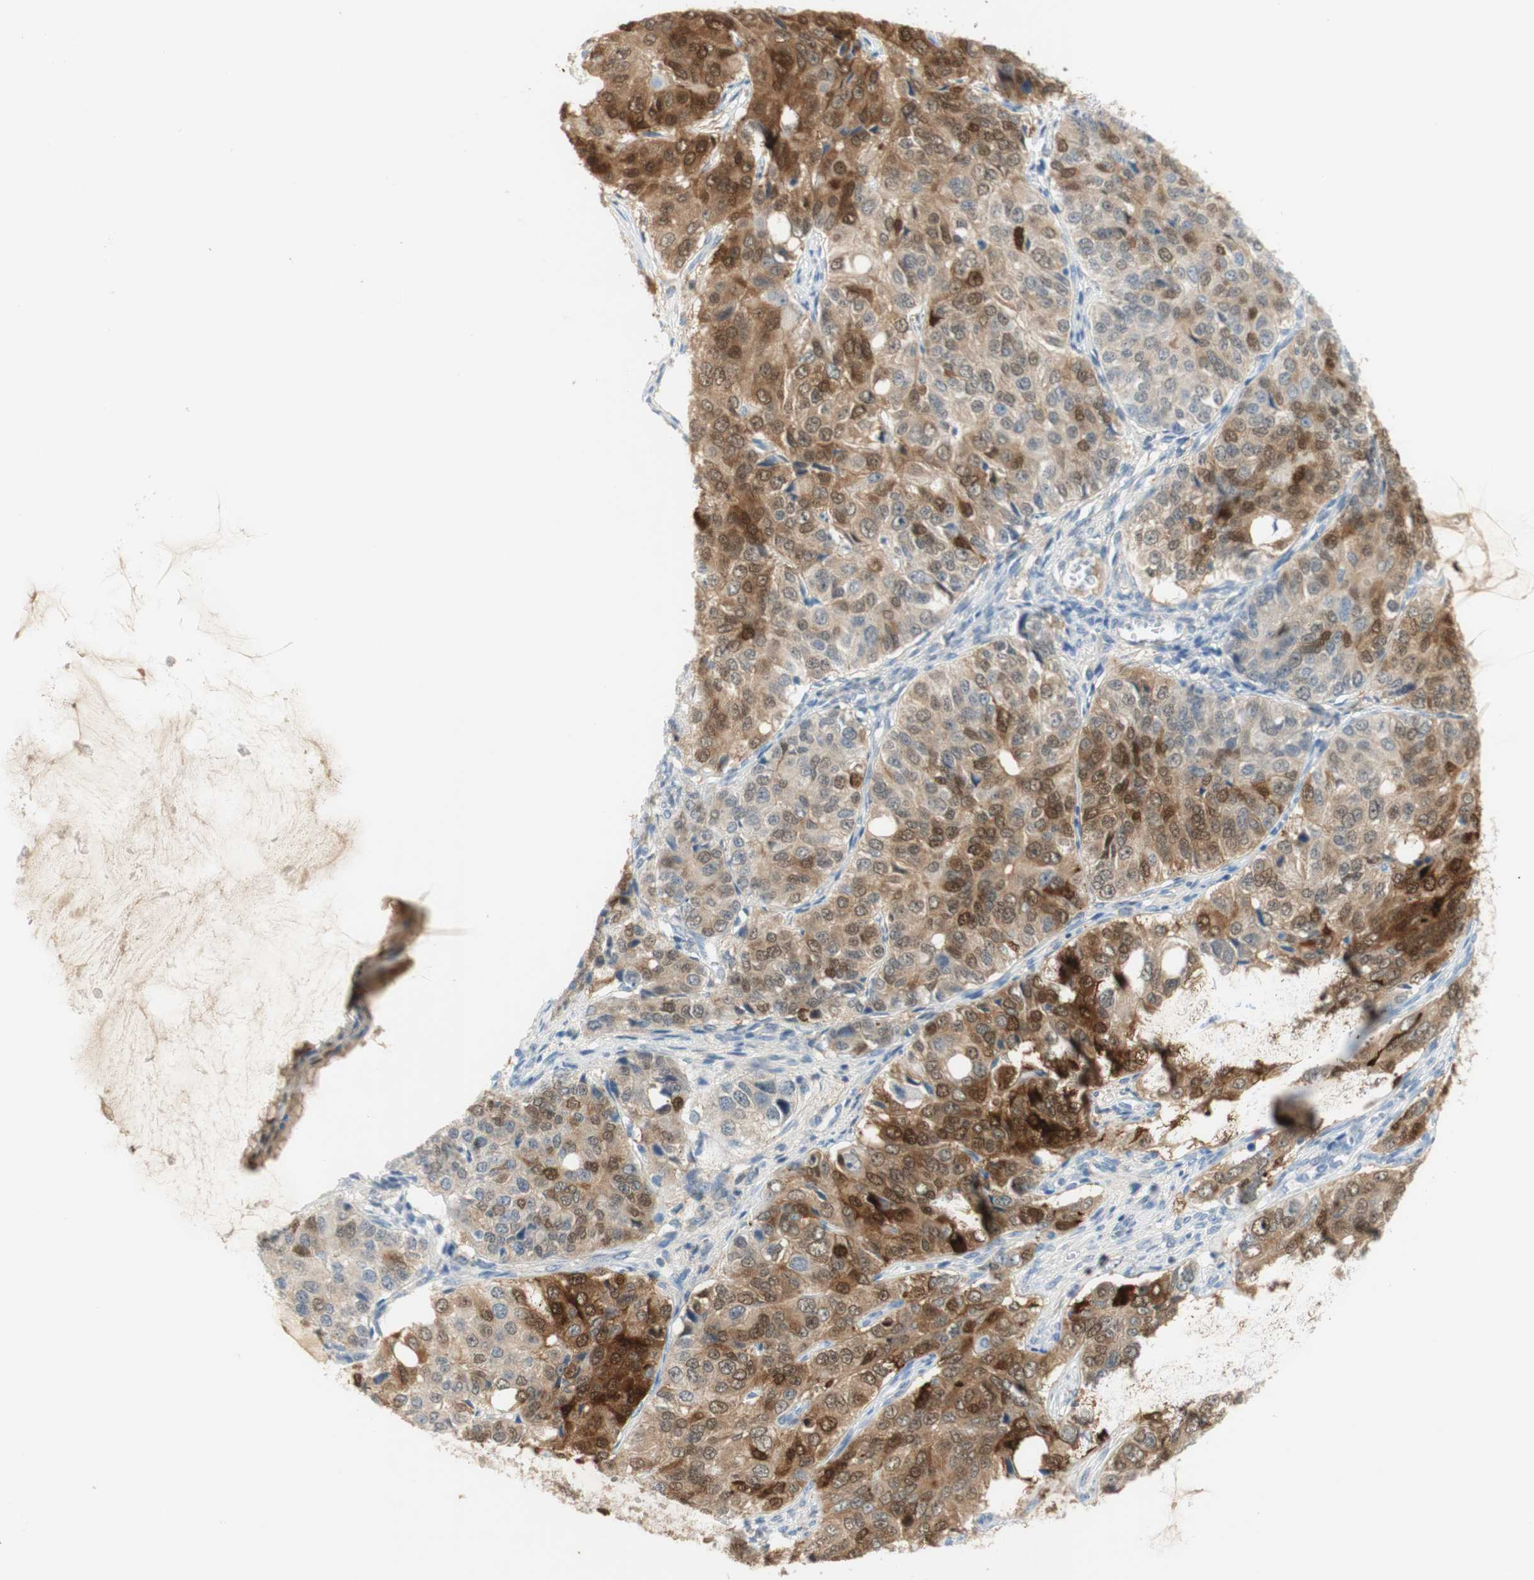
{"staining": {"intensity": "moderate", "quantity": ">75%", "location": "cytoplasmic/membranous,nuclear"}, "tissue": "ovarian cancer", "cell_type": "Tumor cells", "image_type": "cancer", "snomed": [{"axis": "morphology", "description": "Carcinoma, endometroid"}, {"axis": "topography", "description": "Ovary"}], "caption": "Human ovarian cancer stained for a protein (brown) displays moderate cytoplasmic/membranous and nuclear positive expression in about >75% of tumor cells.", "gene": "SELENBP1", "patient": {"sex": "female", "age": 51}}